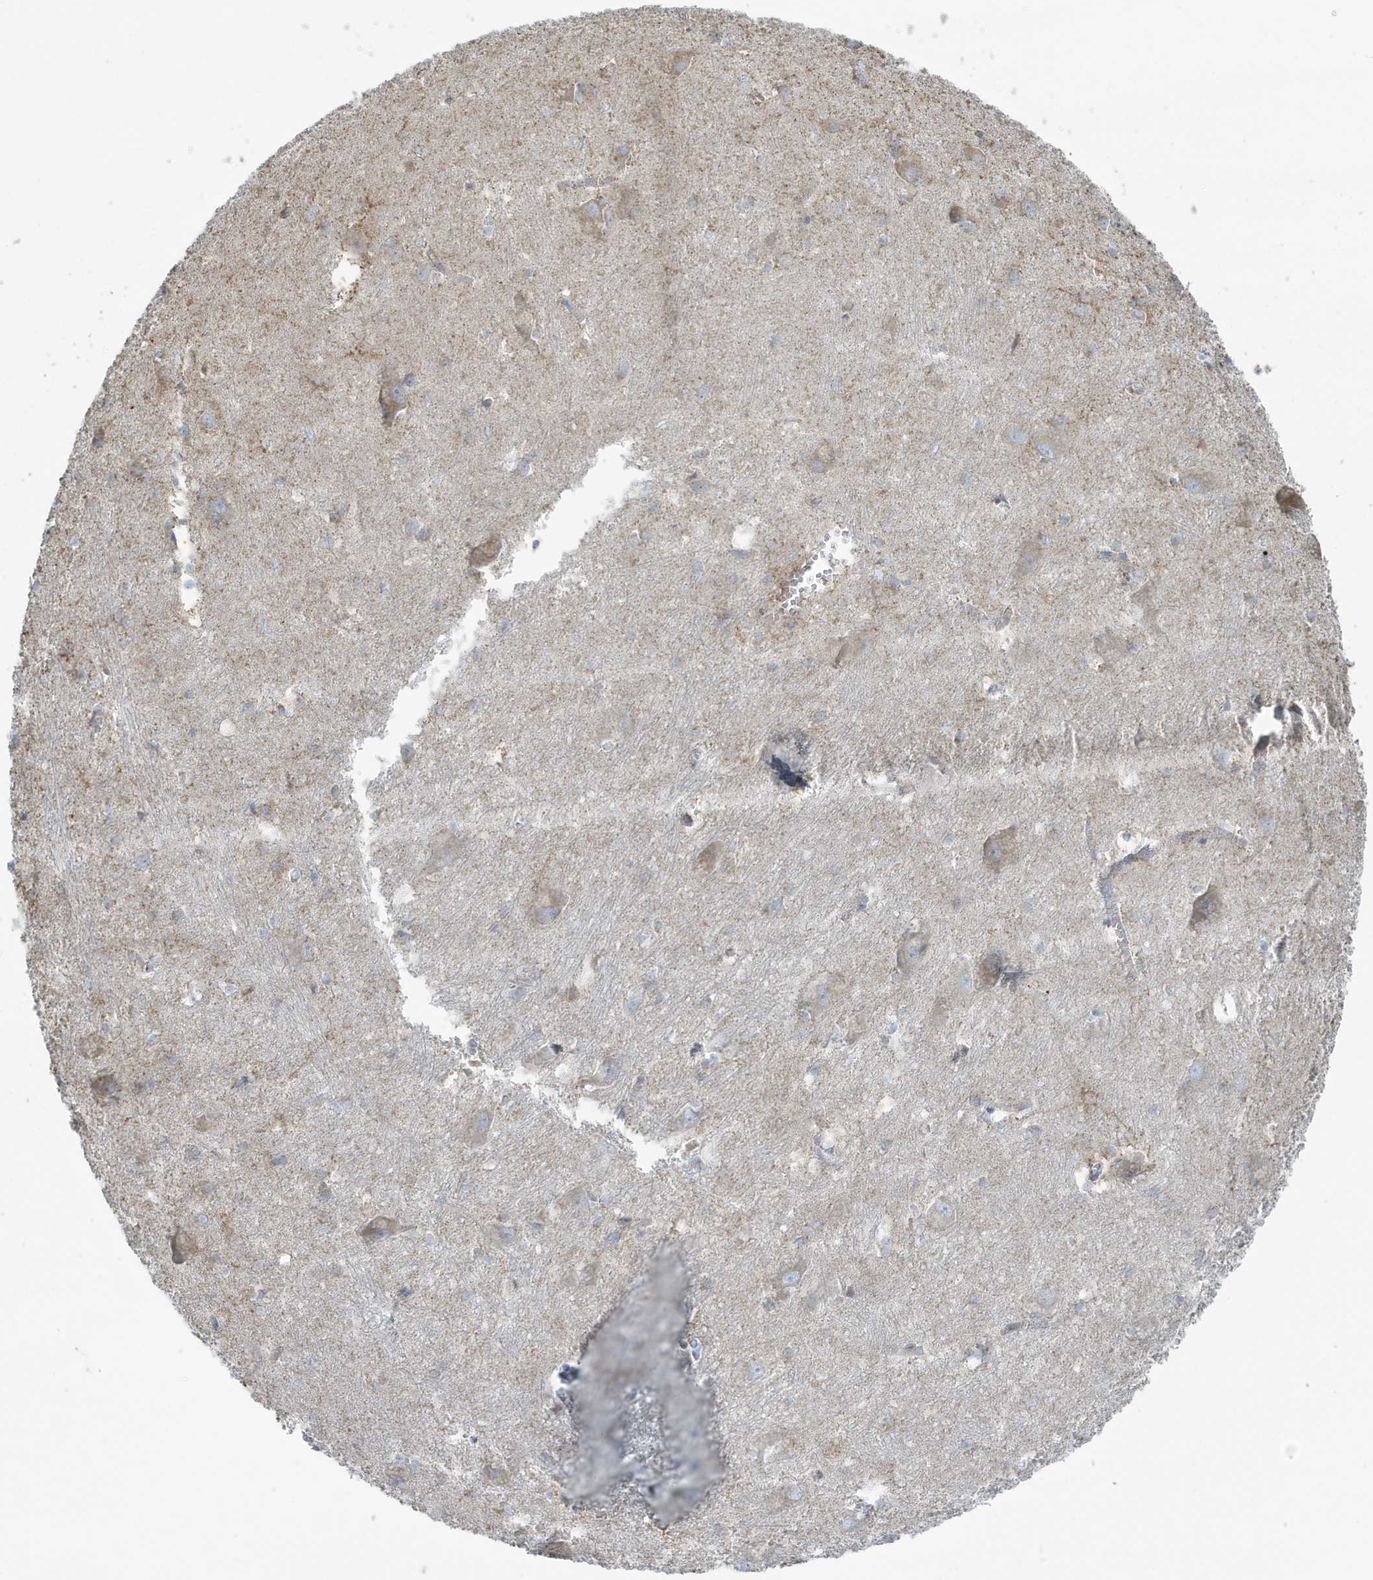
{"staining": {"intensity": "moderate", "quantity": "<25%", "location": "cytoplasmic/membranous"}, "tissue": "caudate", "cell_type": "Glial cells", "image_type": "normal", "snomed": [{"axis": "morphology", "description": "Normal tissue, NOS"}, {"axis": "topography", "description": "Lateral ventricle wall"}], "caption": "A micrograph of human caudate stained for a protein demonstrates moderate cytoplasmic/membranous brown staining in glial cells.", "gene": "RAB11FIP3", "patient": {"sex": "male", "age": 37}}